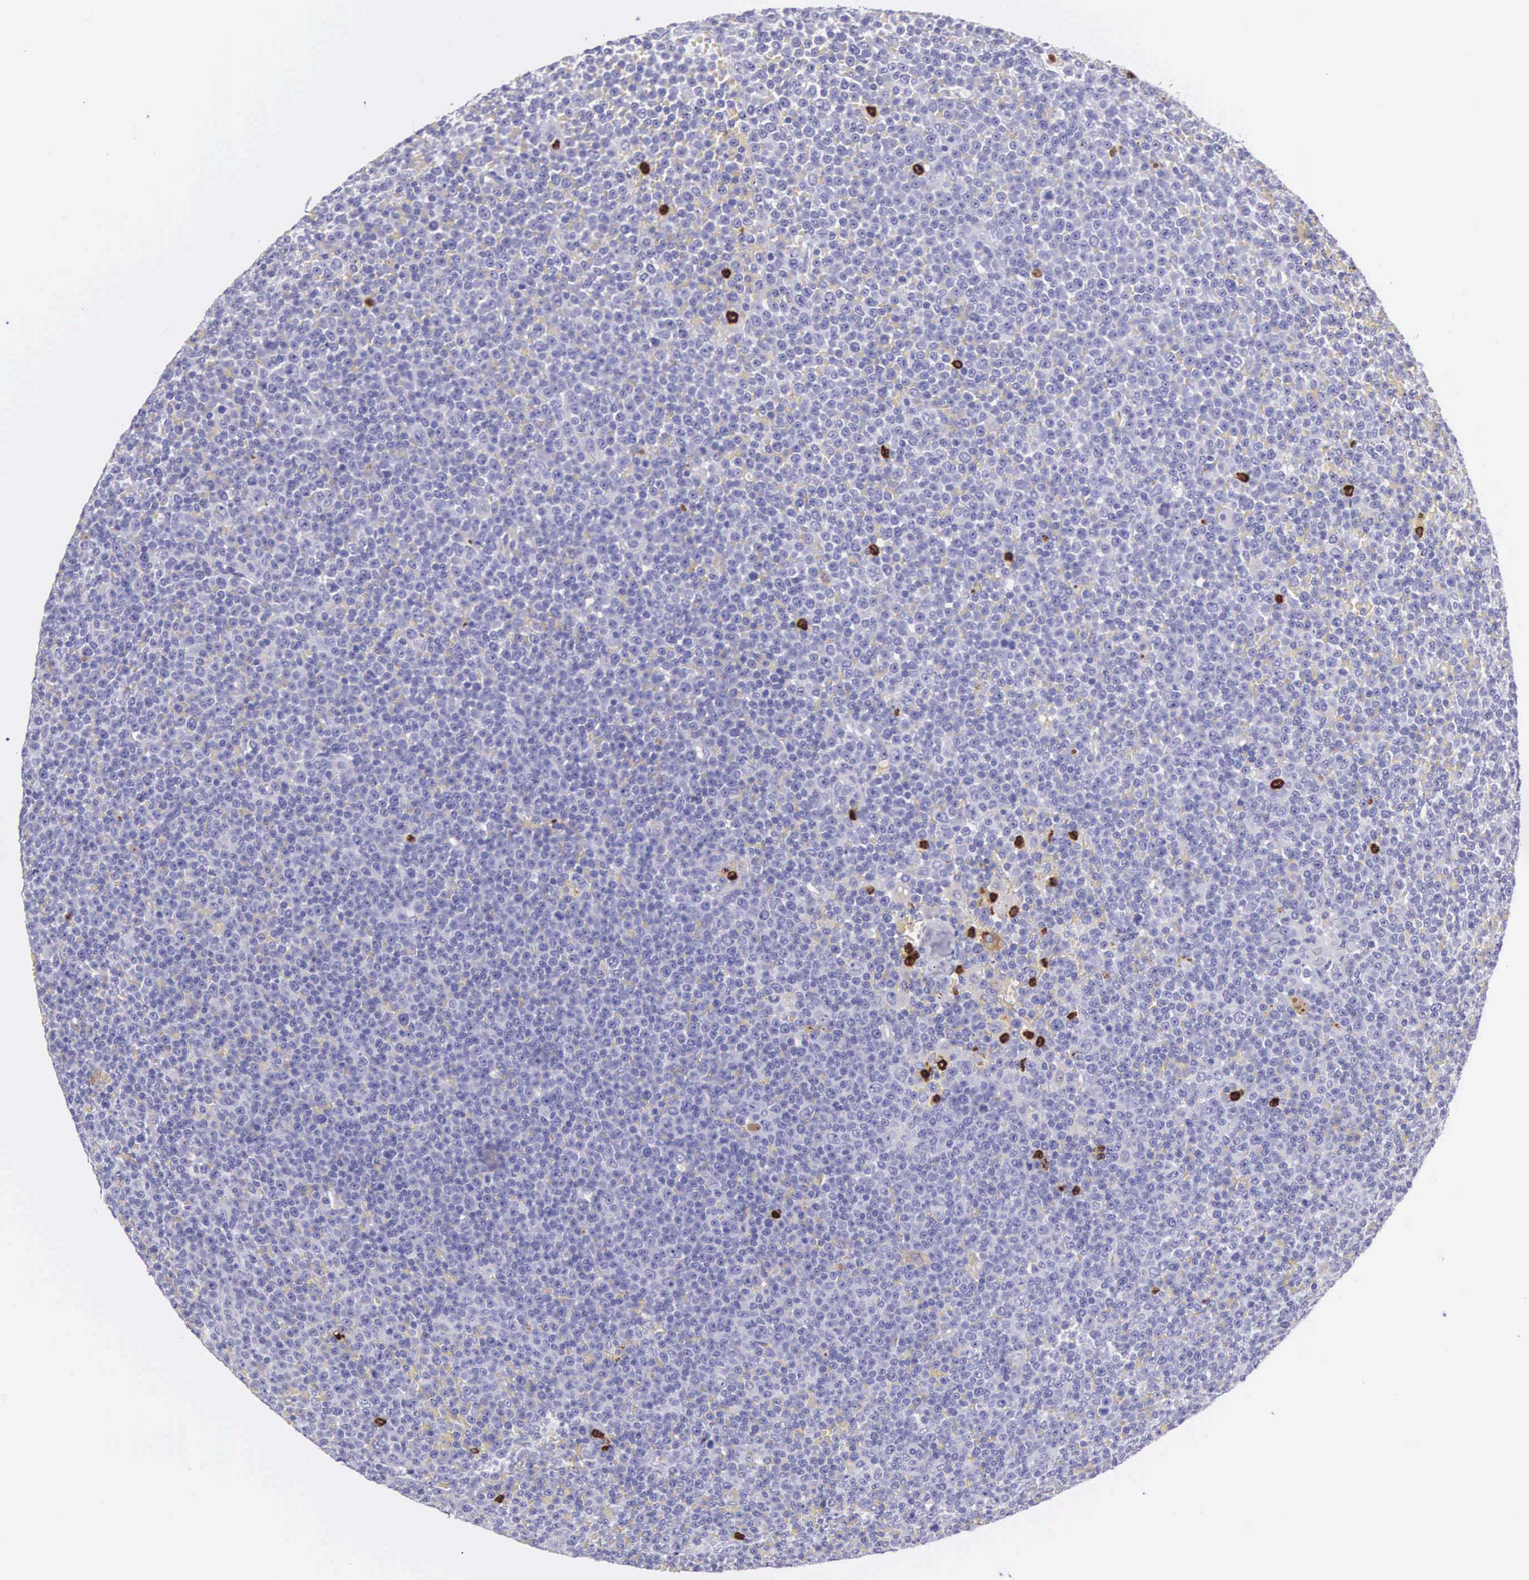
{"staining": {"intensity": "negative", "quantity": "none", "location": "none"}, "tissue": "lymphoma", "cell_type": "Tumor cells", "image_type": "cancer", "snomed": [{"axis": "morphology", "description": "Malignant lymphoma, non-Hodgkin's type, Low grade"}, {"axis": "topography", "description": "Lymph node"}], "caption": "This photomicrograph is of lymphoma stained with IHC to label a protein in brown with the nuclei are counter-stained blue. There is no positivity in tumor cells.", "gene": "FCN1", "patient": {"sex": "male", "age": 50}}